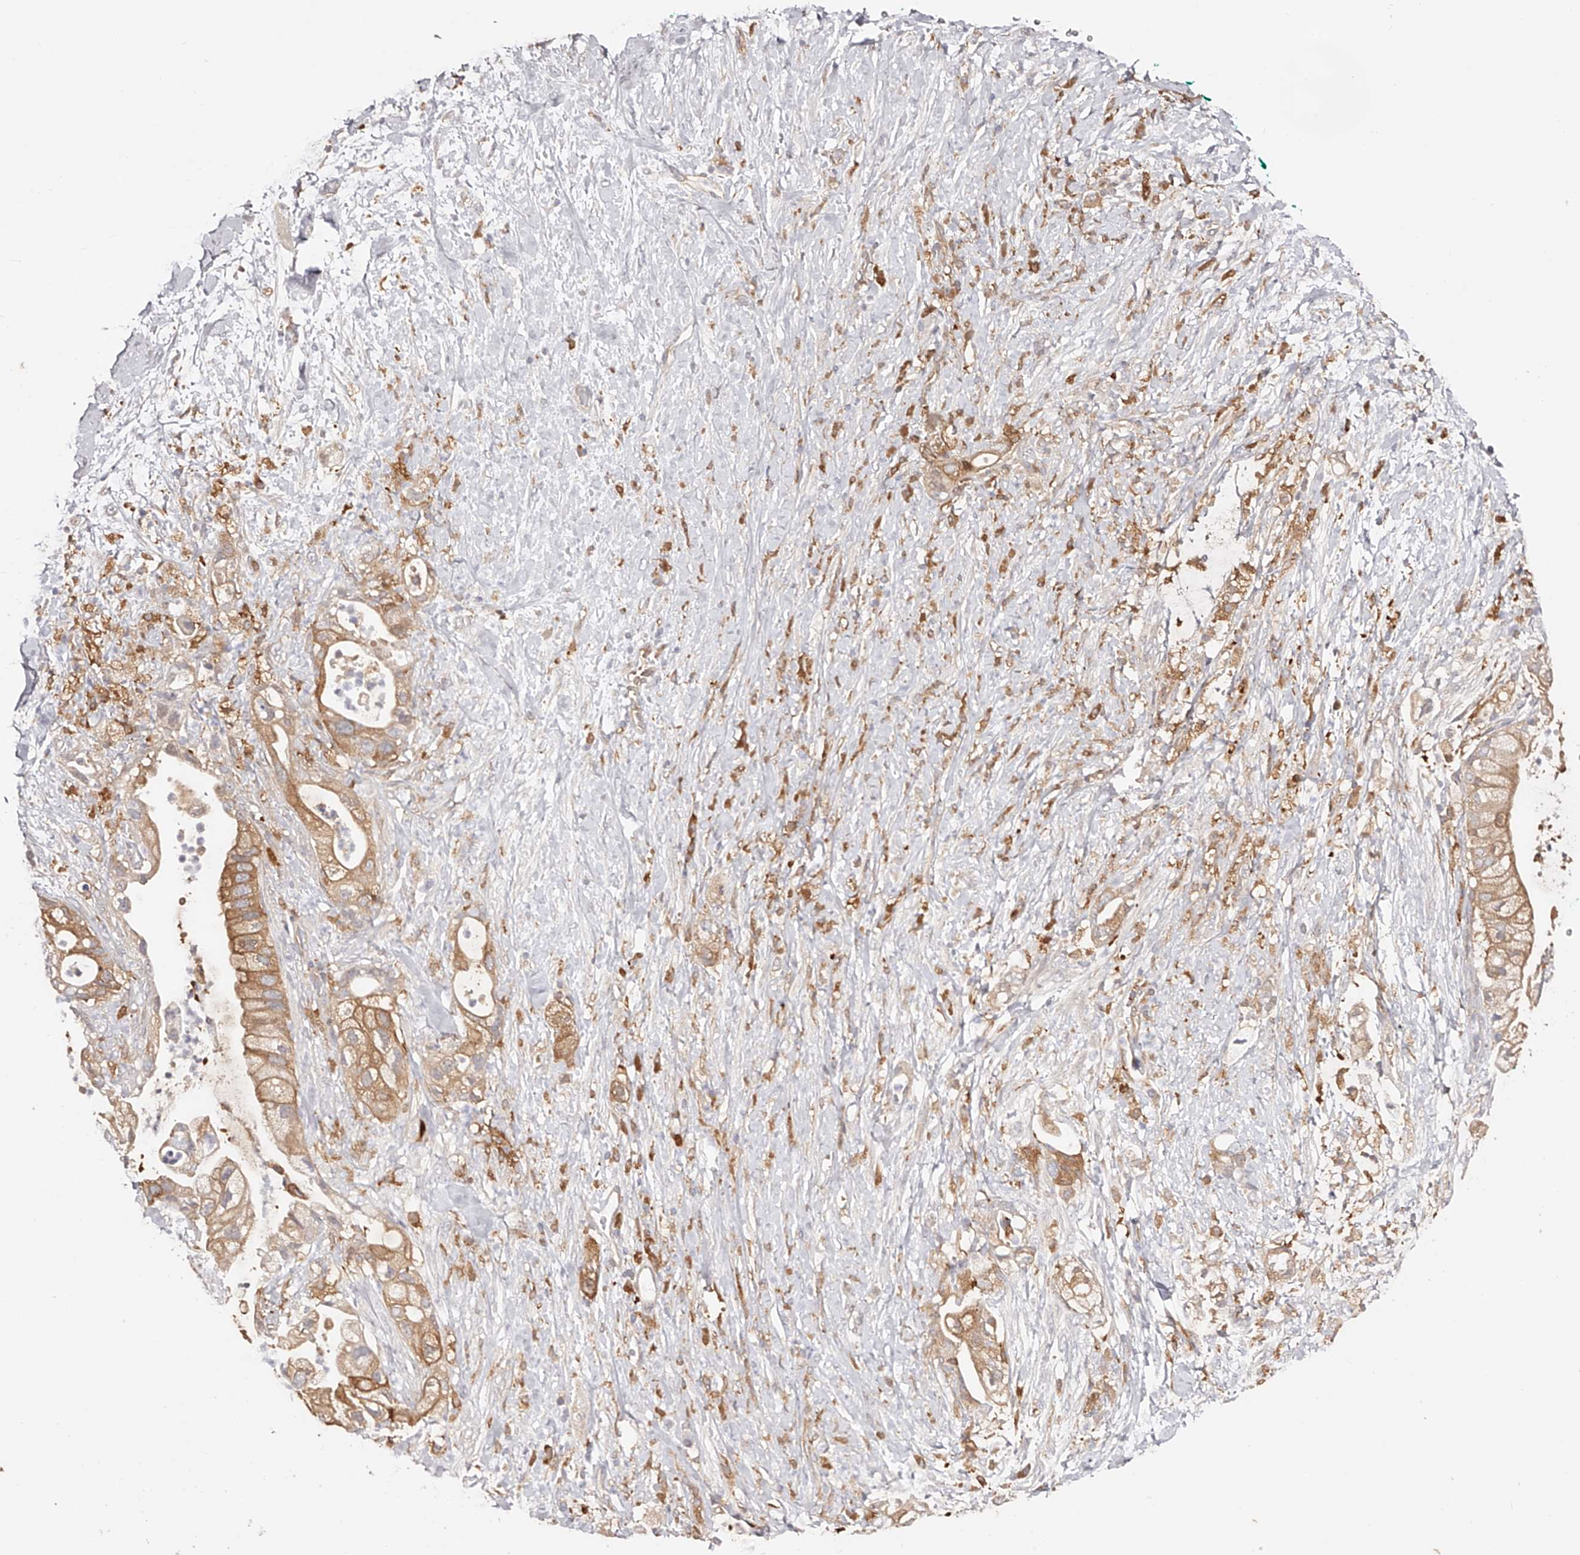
{"staining": {"intensity": "moderate", "quantity": ">75%", "location": "cytoplasmic/membranous"}, "tissue": "pancreatic cancer", "cell_type": "Tumor cells", "image_type": "cancer", "snomed": [{"axis": "morphology", "description": "Adenocarcinoma, NOS"}, {"axis": "topography", "description": "Pancreas"}], "caption": "Protein expression analysis of human pancreatic cancer (adenocarcinoma) reveals moderate cytoplasmic/membranous staining in about >75% of tumor cells.", "gene": "LAP3", "patient": {"sex": "male", "age": 53}}